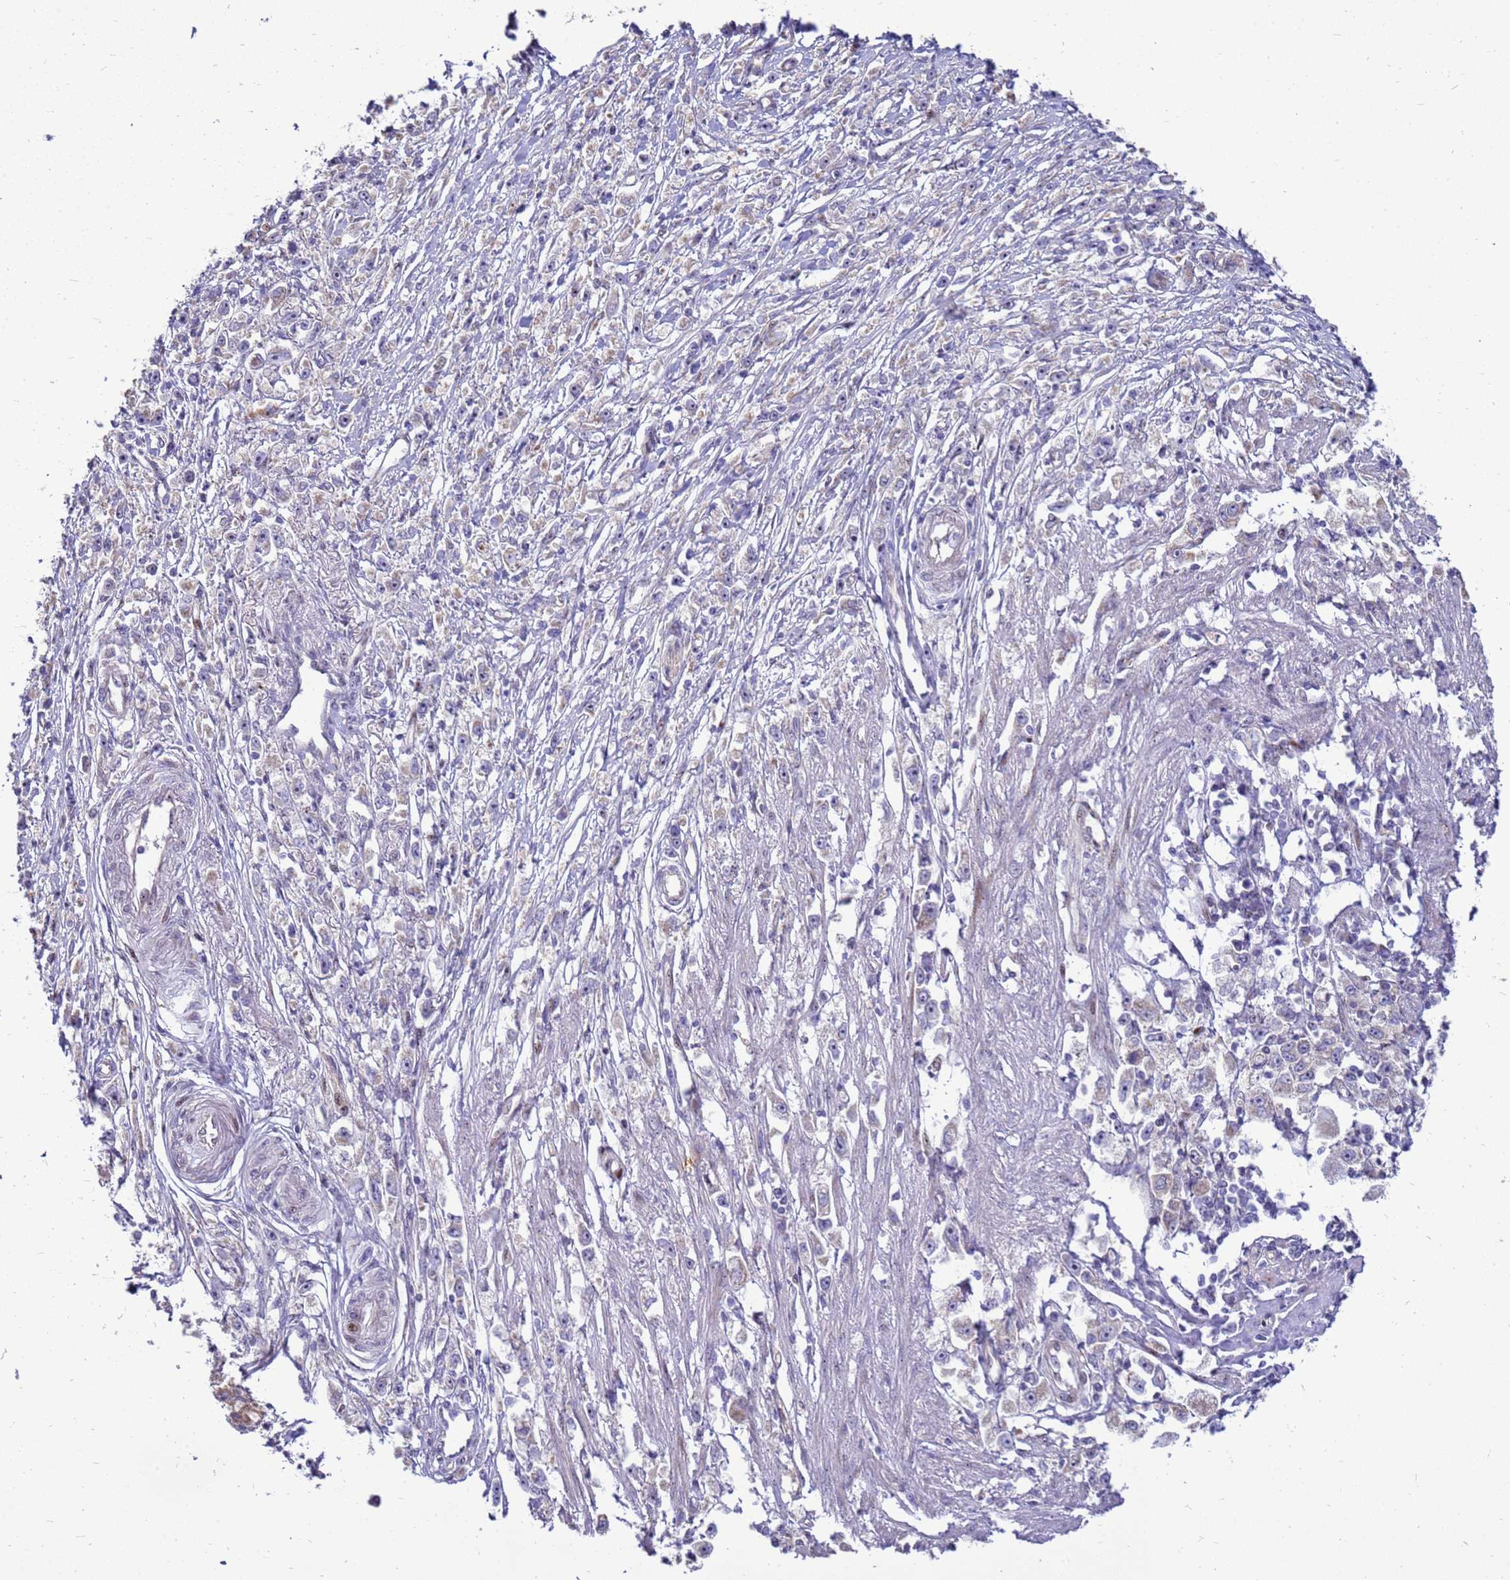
{"staining": {"intensity": "negative", "quantity": "none", "location": "none"}, "tissue": "stomach cancer", "cell_type": "Tumor cells", "image_type": "cancer", "snomed": [{"axis": "morphology", "description": "Adenocarcinoma, NOS"}, {"axis": "topography", "description": "Stomach"}], "caption": "Micrograph shows no significant protein positivity in tumor cells of stomach cancer.", "gene": "RSPO1", "patient": {"sex": "female", "age": 59}}